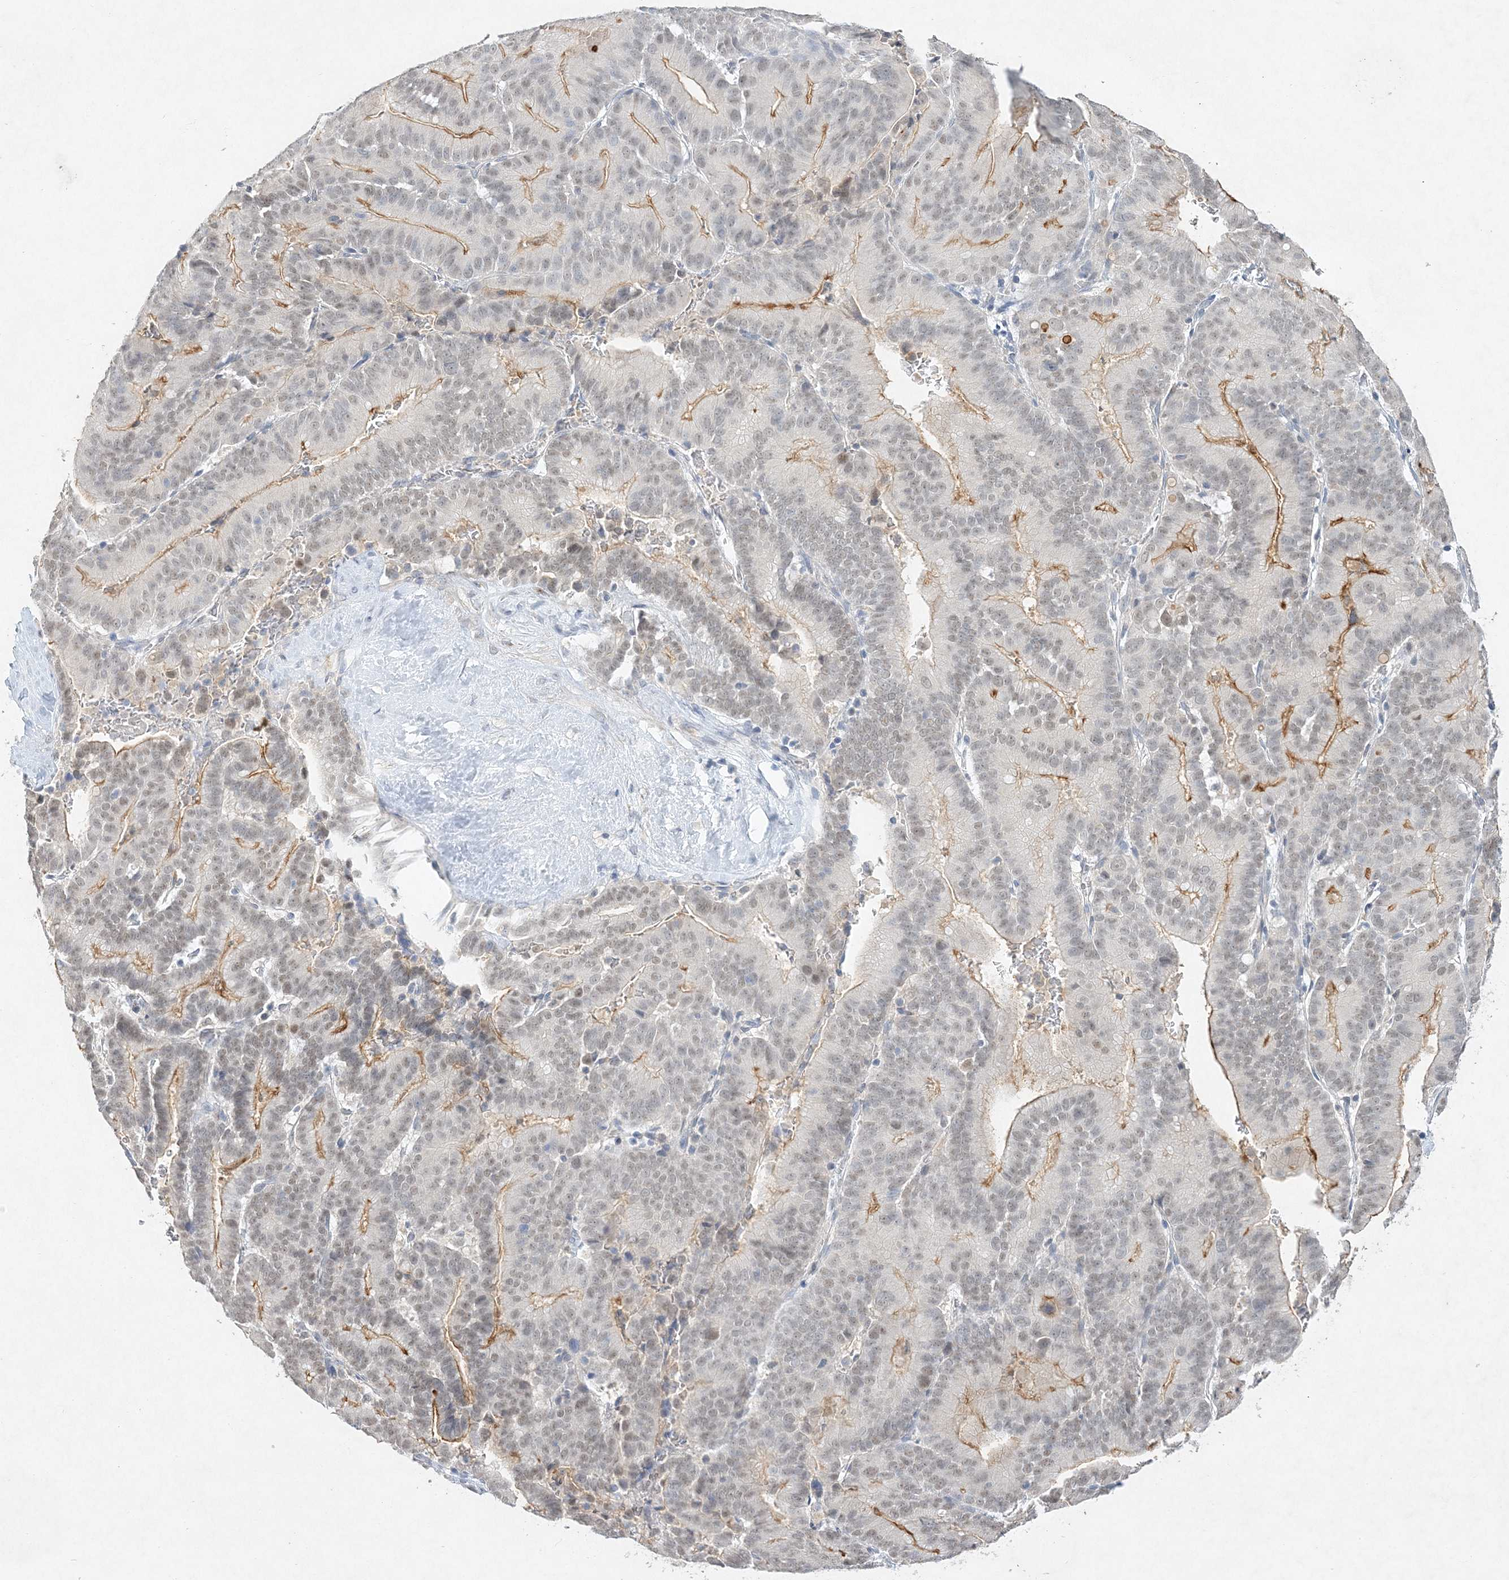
{"staining": {"intensity": "weak", "quantity": "25%-75%", "location": "cytoplasmic/membranous,nuclear"}, "tissue": "liver cancer", "cell_type": "Tumor cells", "image_type": "cancer", "snomed": [{"axis": "morphology", "description": "Cholangiocarcinoma"}, {"axis": "topography", "description": "Liver"}], "caption": "Weak cytoplasmic/membranous and nuclear staining for a protein is present in about 25%-75% of tumor cells of liver cancer using immunohistochemistry.", "gene": "MAT2B", "patient": {"sex": "female", "age": 75}}